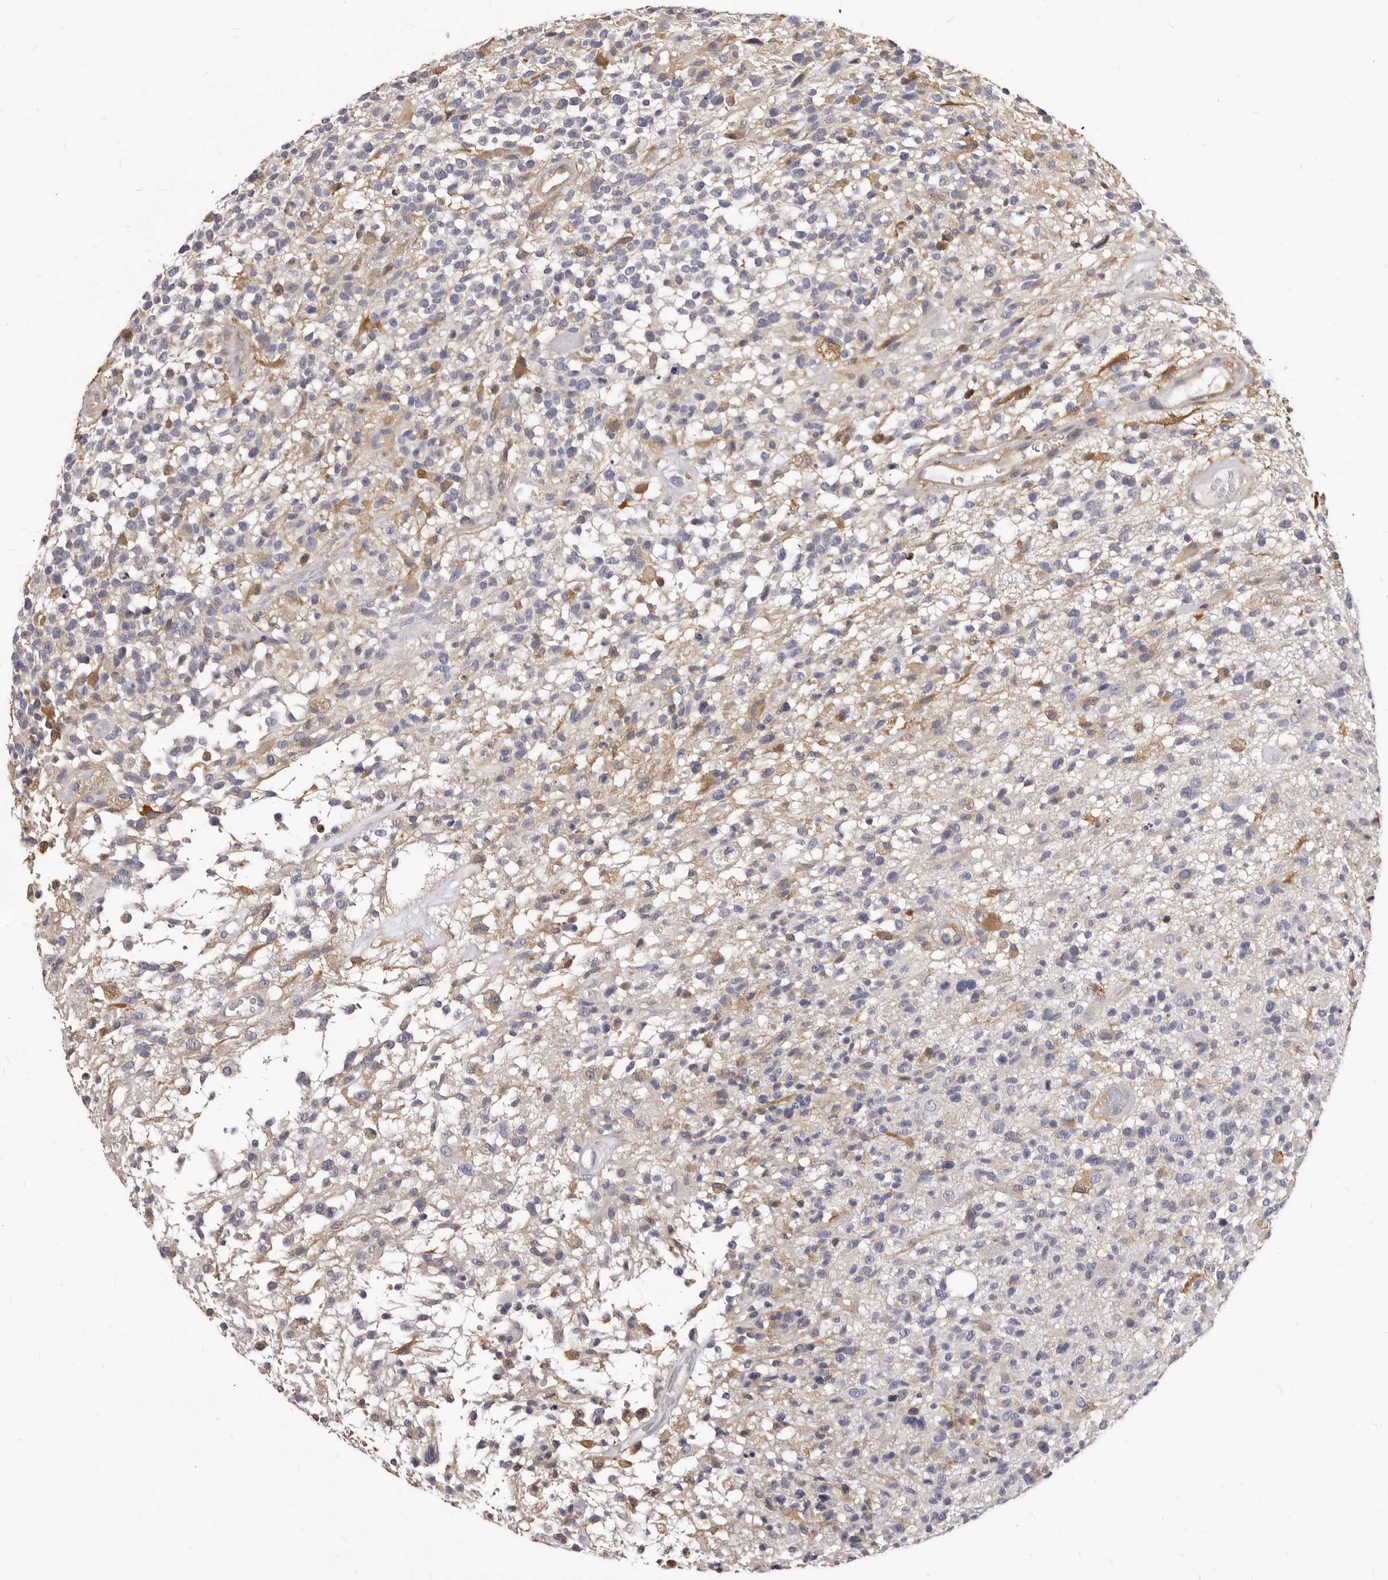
{"staining": {"intensity": "negative", "quantity": "none", "location": "none"}, "tissue": "glioma", "cell_type": "Tumor cells", "image_type": "cancer", "snomed": [{"axis": "morphology", "description": "Glioma, malignant, High grade"}, {"axis": "morphology", "description": "Glioblastoma, NOS"}, {"axis": "topography", "description": "Brain"}], "caption": "Tumor cells show no significant protein expression in glioma. (Brightfield microscopy of DAB immunohistochemistry at high magnification).", "gene": "NIBAN1", "patient": {"sex": "male", "age": 60}}